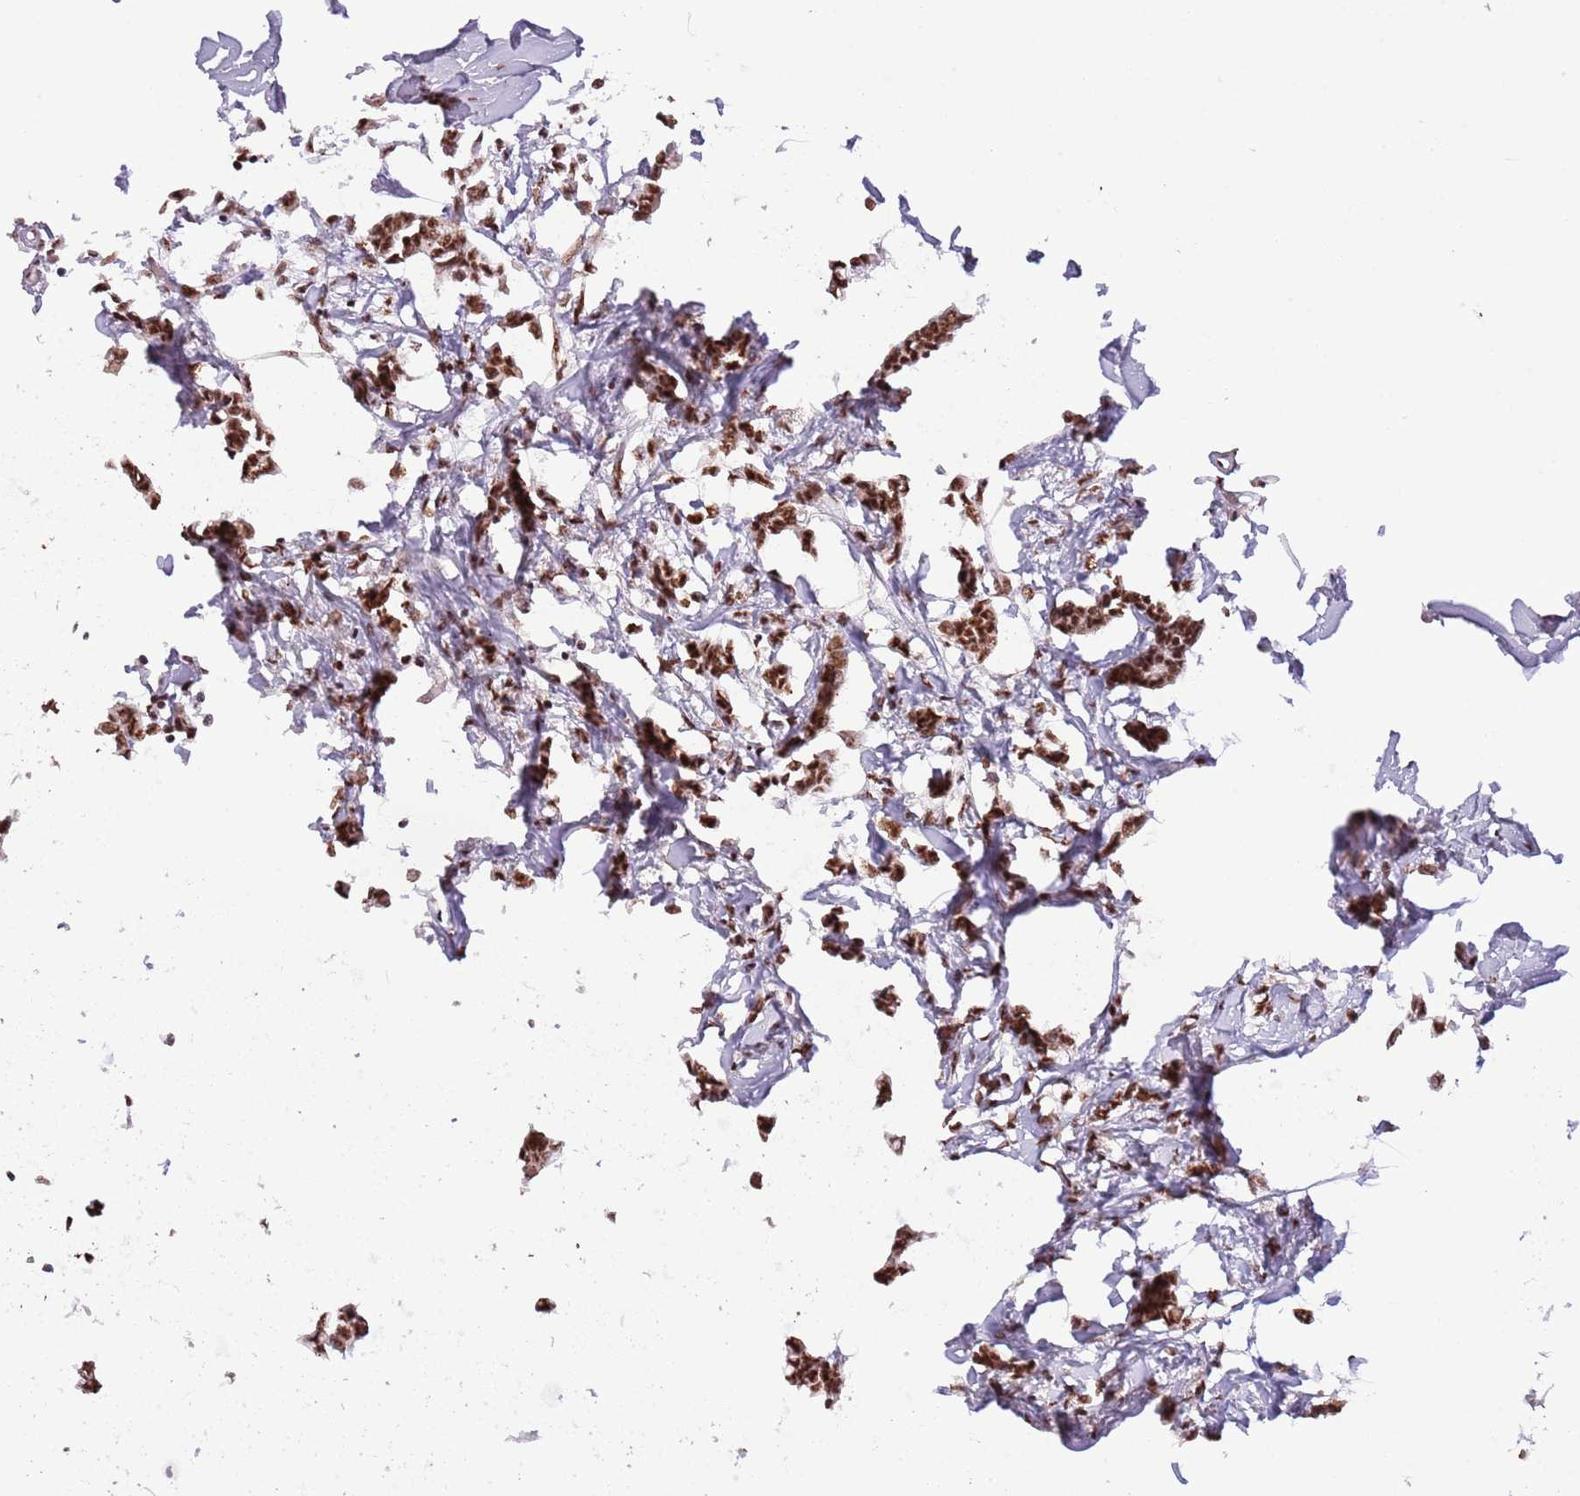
{"staining": {"intensity": "strong", "quantity": ">75%", "location": "nuclear"}, "tissue": "breast cancer", "cell_type": "Tumor cells", "image_type": "cancer", "snomed": [{"axis": "morphology", "description": "Duct carcinoma"}, {"axis": "topography", "description": "Breast"}], "caption": "This is a micrograph of immunohistochemistry staining of breast invasive ductal carcinoma, which shows strong staining in the nuclear of tumor cells.", "gene": "SF3A2", "patient": {"sex": "female", "age": 41}}